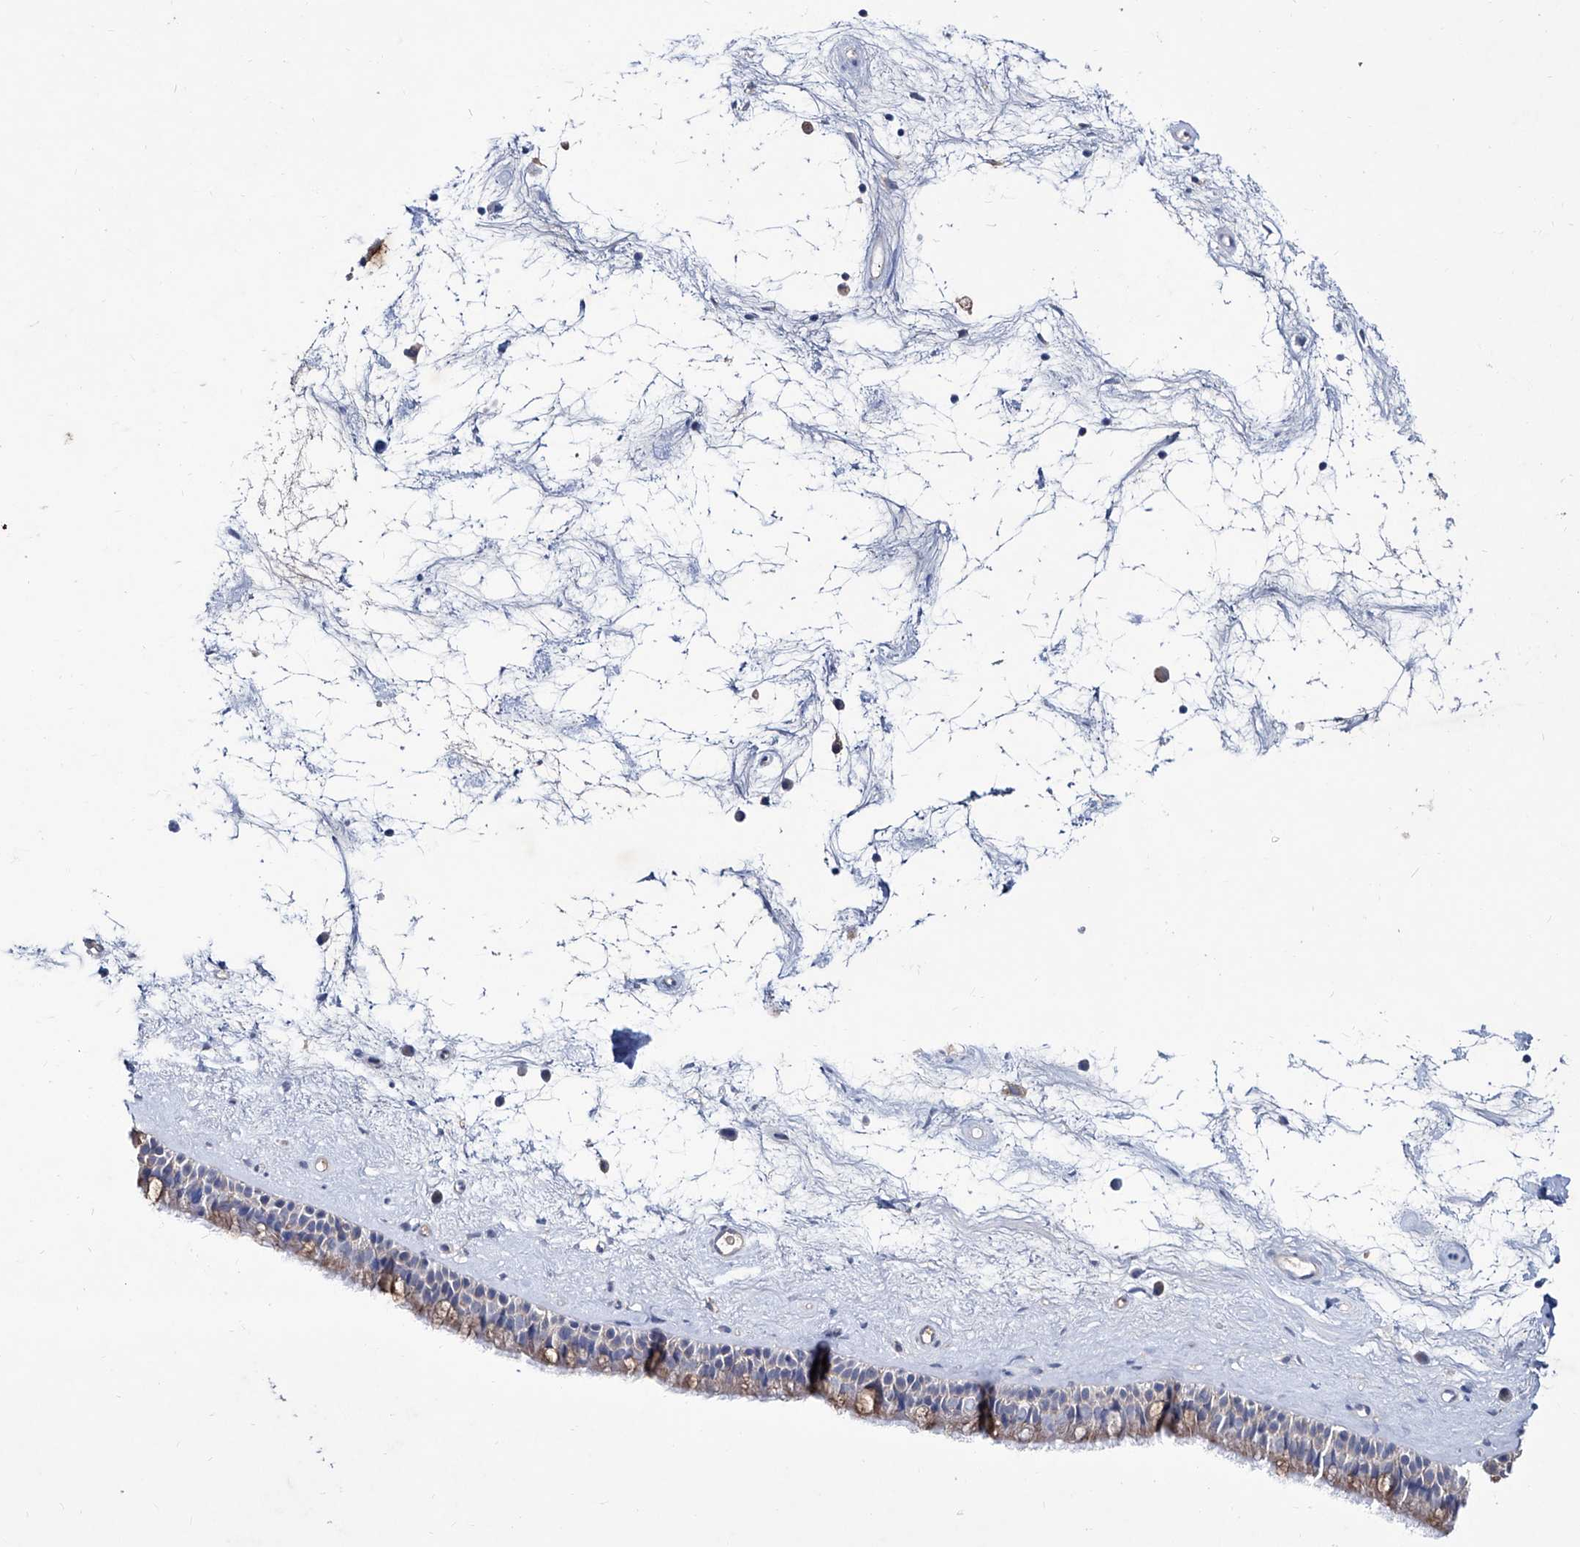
{"staining": {"intensity": "moderate", "quantity": "25%-75%", "location": "cytoplasmic/membranous"}, "tissue": "nasopharynx", "cell_type": "Respiratory epithelial cells", "image_type": "normal", "snomed": [{"axis": "morphology", "description": "Normal tissue, NOS"}, {"axis": "topography", "description": "Nasopharynx"}], "caption": "Immunohistochemistry (IHC) histopathology image of benign human nasopharynx stained for a protein (brown), which exhibits medium levels of moderate cytoplasmic/membranous expression in approximately 25%-75% of respiratory epithelial cells.", "gene": "KLHL17", "patient": {"sex": "male", "age": 64}}